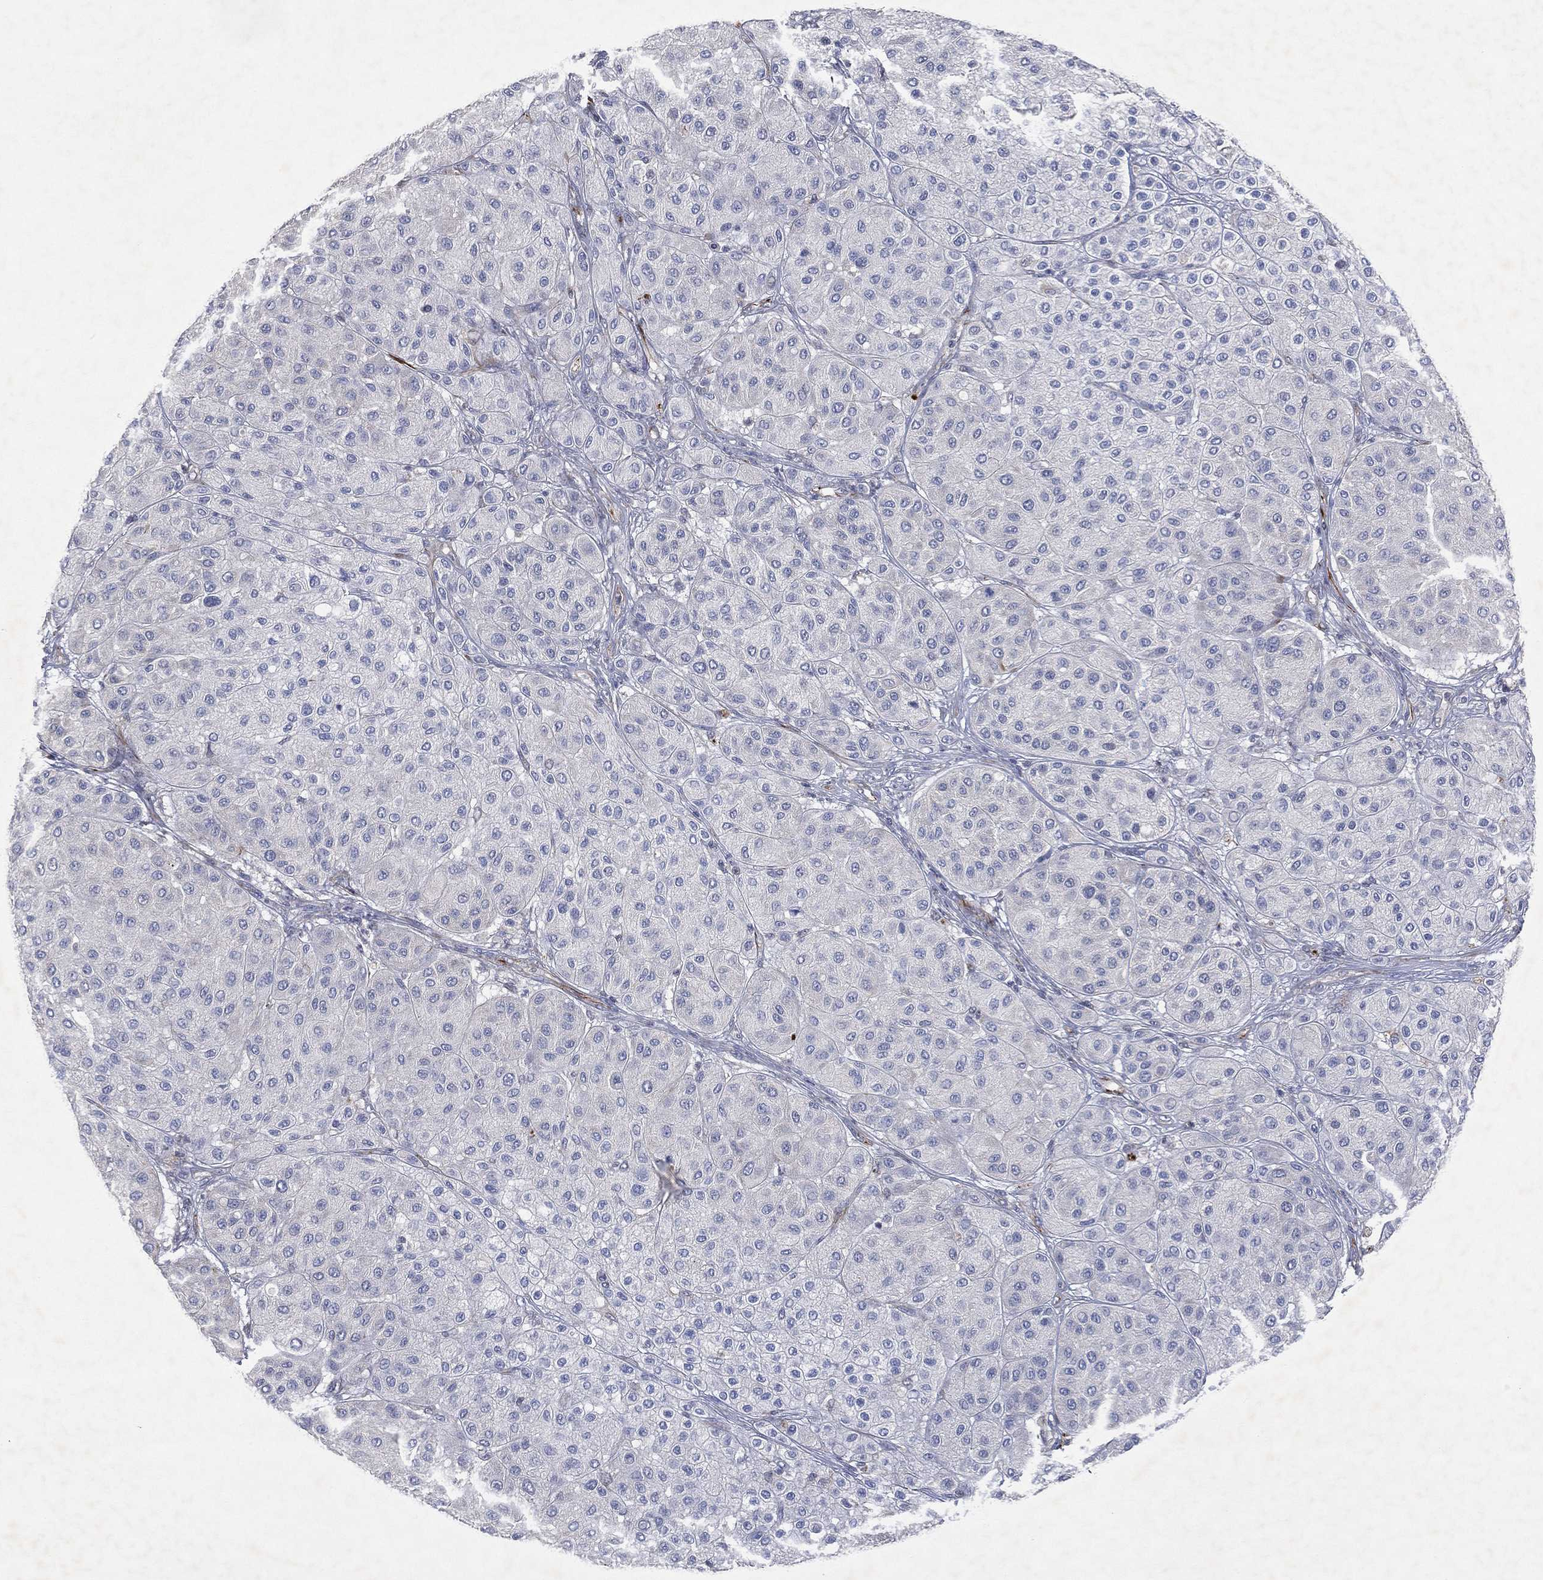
{"staining": {"intensity": "negative", "quantity": "none", "location": "none"}, "tissue": "melanoma", "cell_type": "Tumor cells", "image_type": "cancer", "snomed": [{"axis": "morphology", "description": "Malignant melanoma, Metastatic site"}, {"axis": "topography", "description": "Smooth muscle"}], "caption": "DAB (3,3'-diaminobenzidine) immunohistochemical staining of melanoma displays no significant positivity in tumor cells.", "gene": "FLI1", "patient": {"sex": "male", "age": 41}}